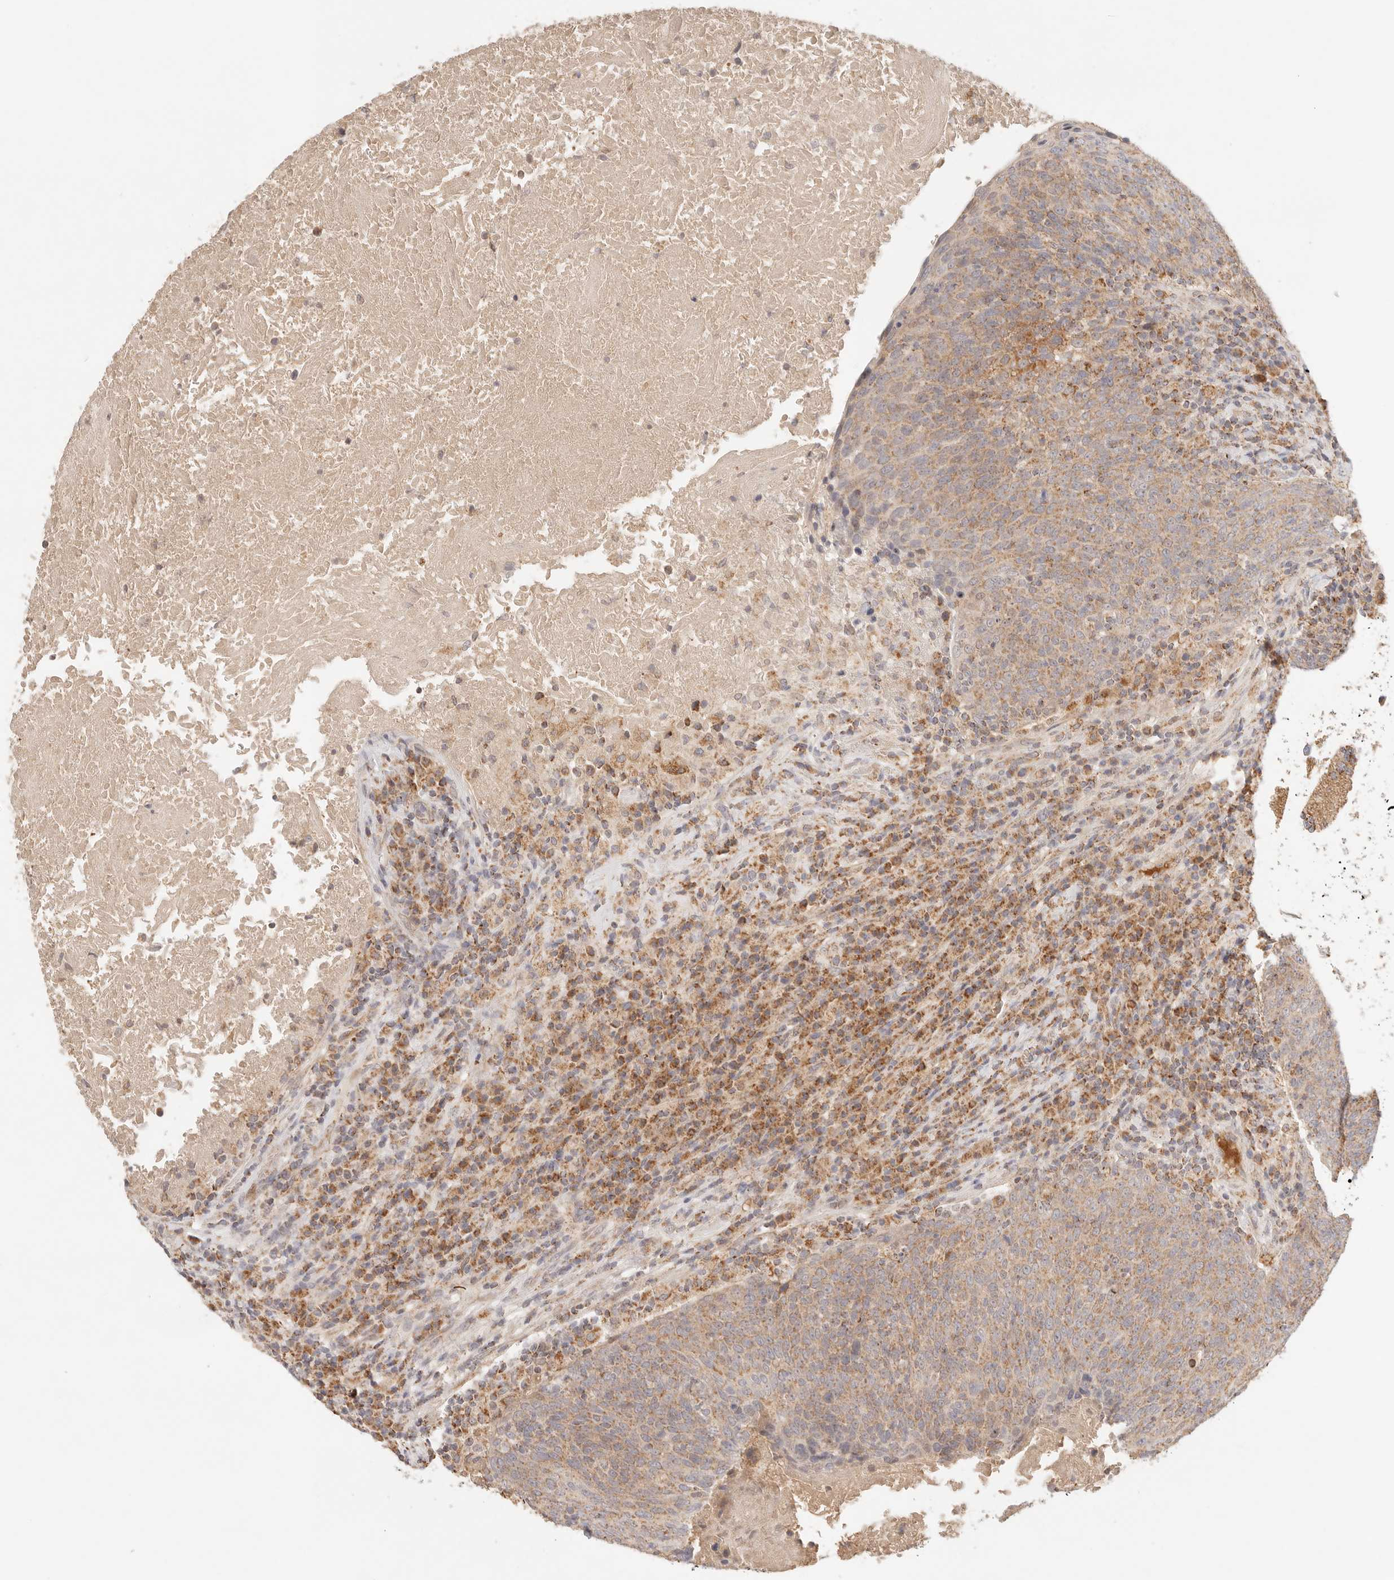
{"staining": {"intensity": "moderate", "quantity": ">75%", "location": "cytoplasmic/membranous"}, "tissue": "head and neck cancer", "cell_type": "Tumor cells", "image_type": "cancer", "snomed": [{"axis": "morphology", "description": "Squamous cell carcinoma, NOS"}, {"axis": "morphology", "description": "Squamous cell carcinoma, metastatic, NOS"}, {"axis": "topography", "description": "Lymph node"}, {"axis": "topography", "description": "Head-Neck"}], "caption": "Protein expression analysis of head and neck squamous cell carcinoma displays moderate cytoplasmic/membranous expression in about >75% of tumor cells.", "gene": "COA6", "patient": {"sex": "male", "age": 62}}